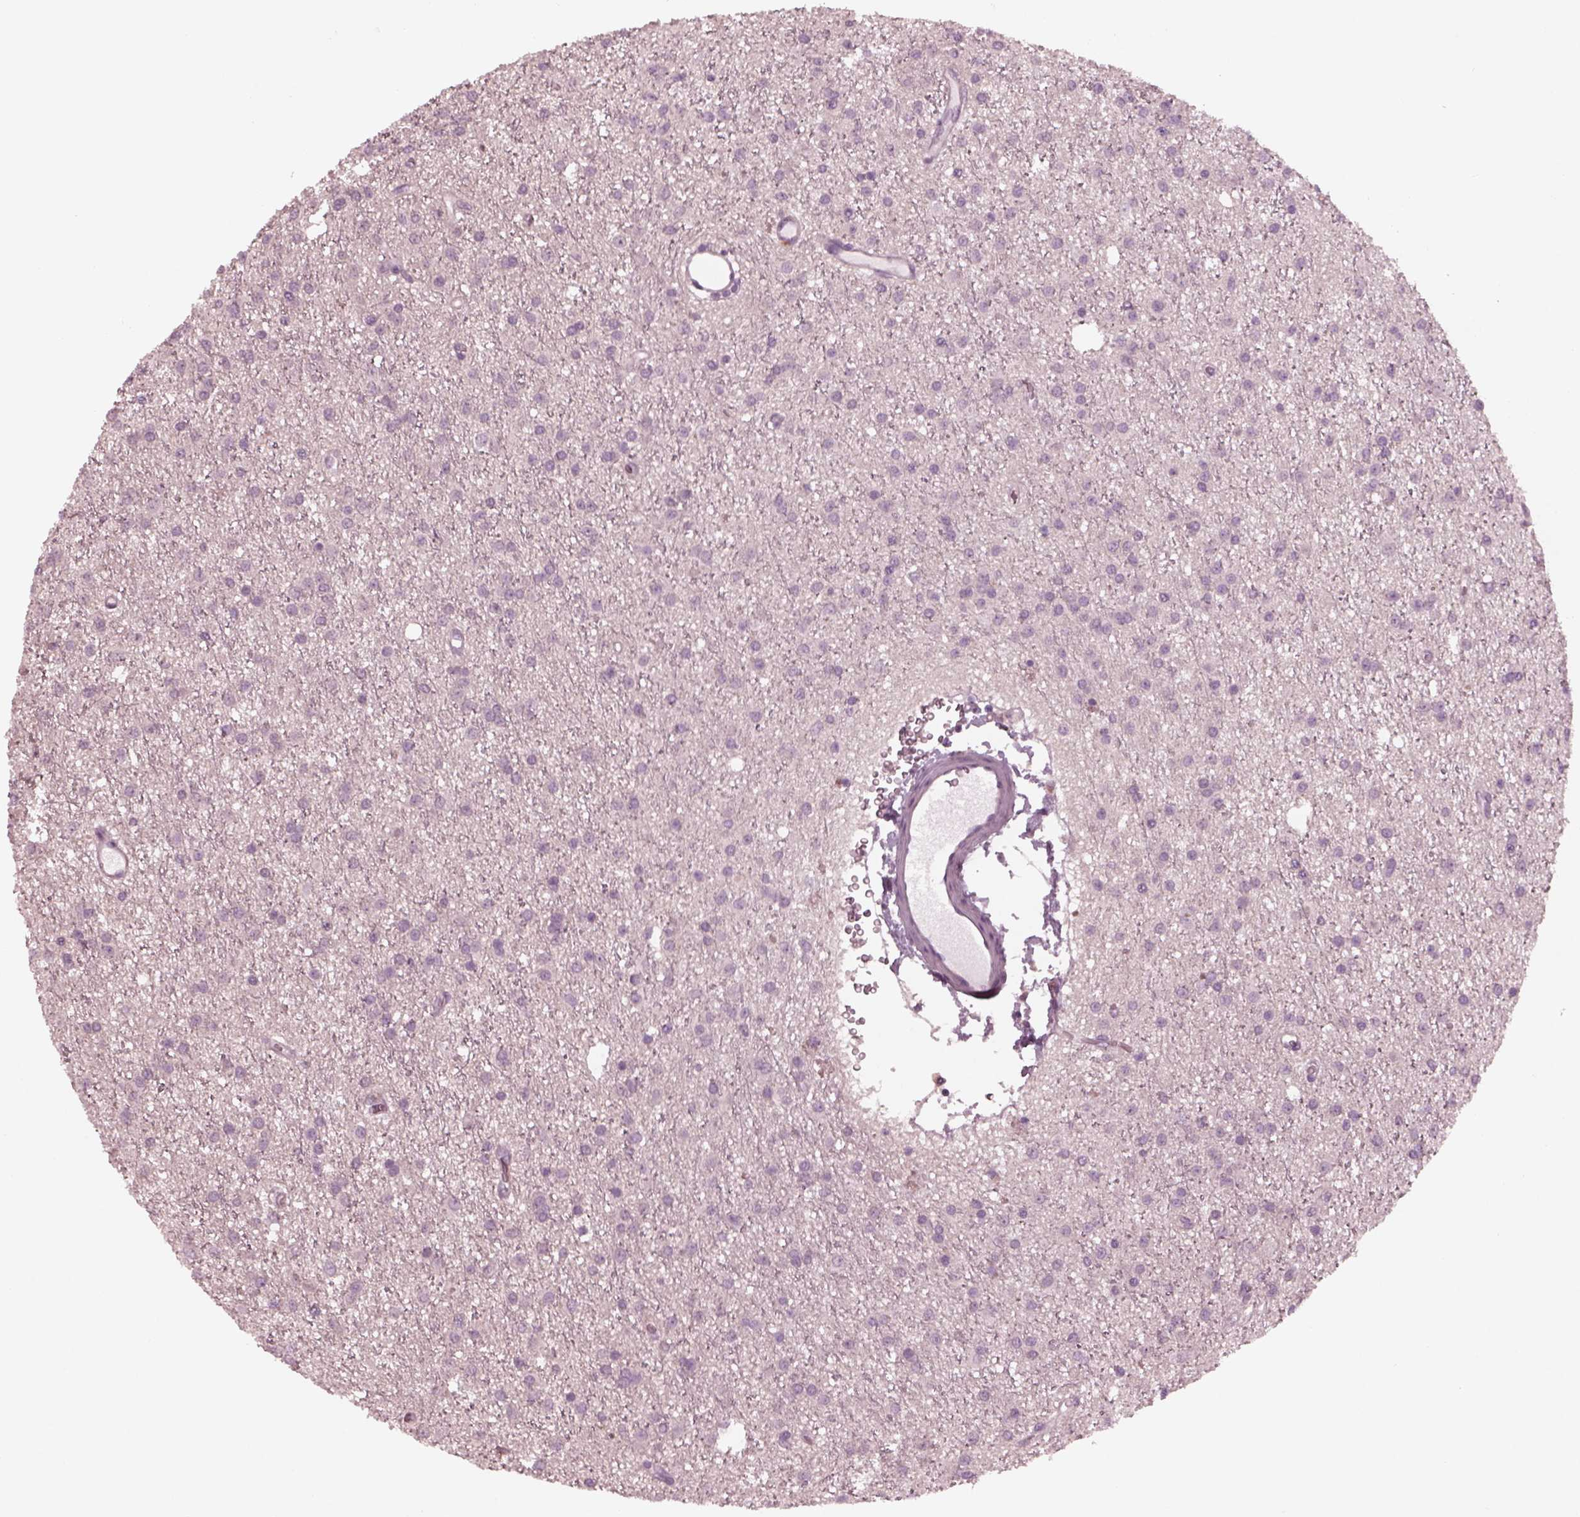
{"staining": {"intensity": "negative", "quantity": "none", "location": "none"}, "tissue": "glioma", "cell_type": "Tumor cells", "image_type": "cancer", "snomed": [{"axis": "morphology", "description": "Glioma, malignant, Low grade"}, {"axis": "topography", "description": "Brain"}], "caption": "Immunohistochemical staining of human glioma demonstrates no significant expression in tumor cells. Brightfield microscopy of IHC stained with DAB (brown) and hematoxylin (blue), captured at high magnification.", "gene": "YY2", "patient": {"sex": "male", "age": 27}}